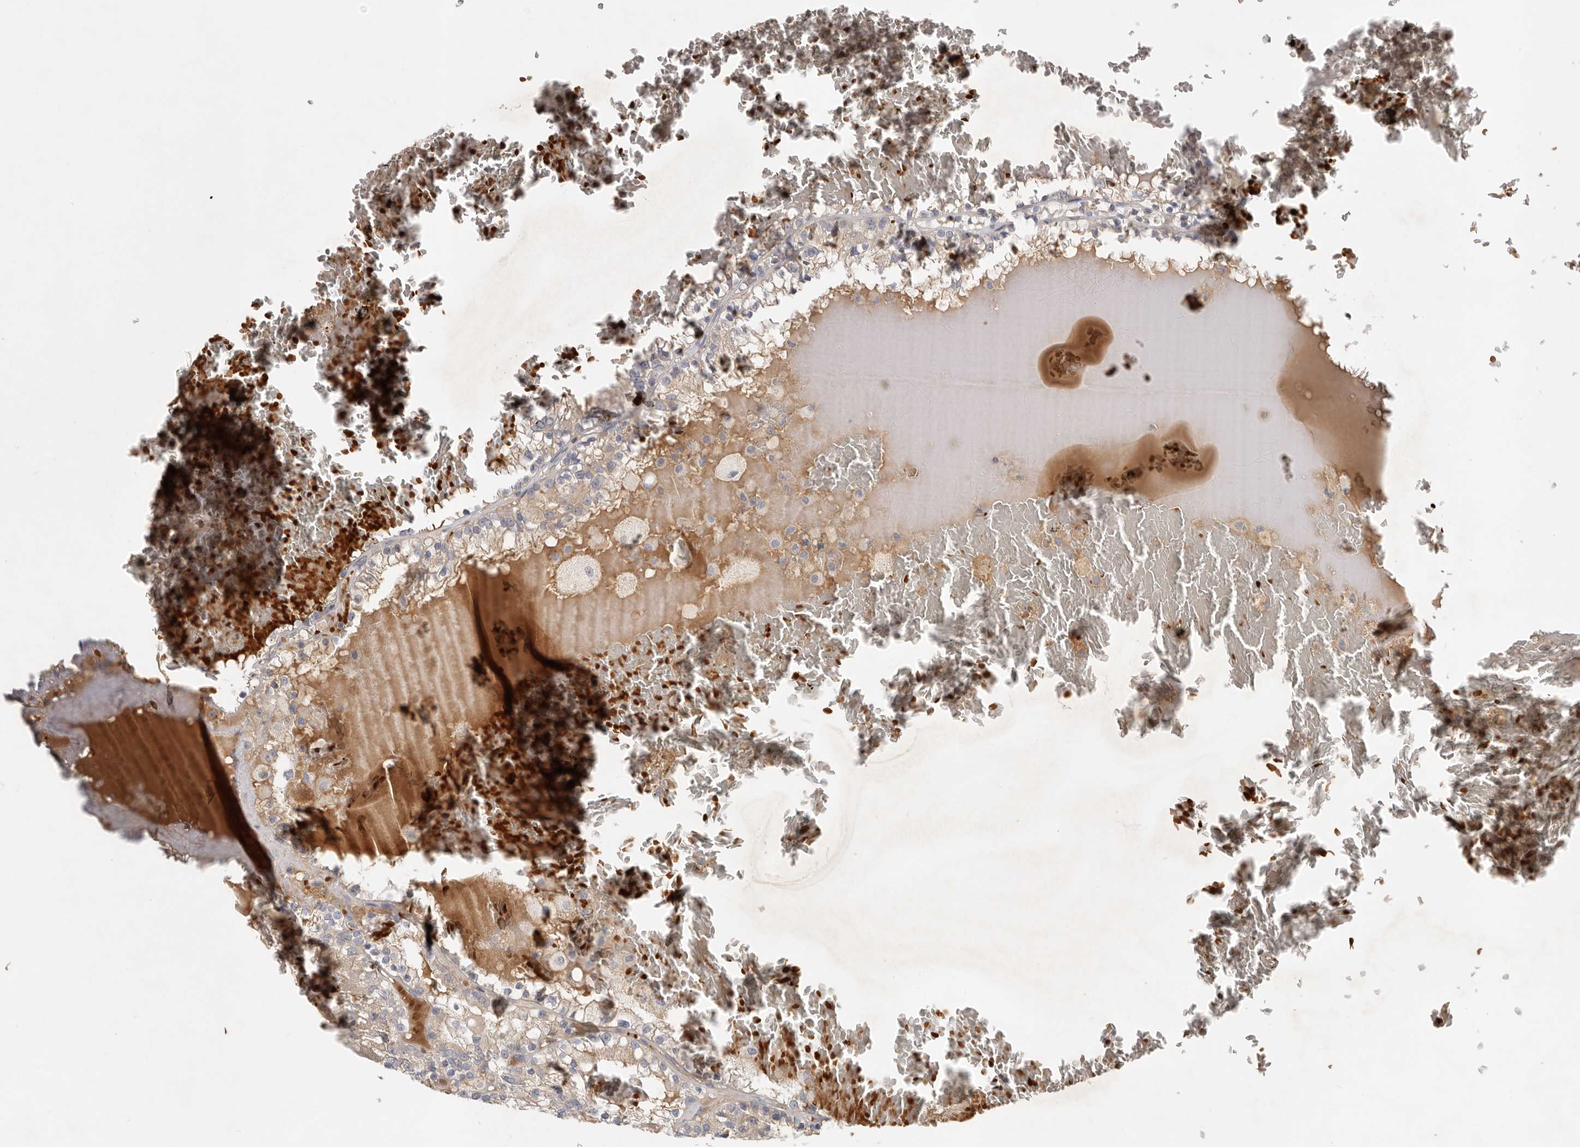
{"staining": {"intensity": "weak", "quantity": "<25%", "location": "cytoplasmic/membranous"}, "tissue": "renal cancer", "cell_type": "Tumor cells", "image_type": "cancer", "snomed": [{"axis": "morphology", "description": "Adenocarcinoma, NOS"}, {"axis": "topography", "description": "Kidney"}], "caption": "Tumor cells are negative for brown protein staining in renal adenocarcinoma.", "gene": "CFAP298", "patient": {"sex": "female", "age": 56}}